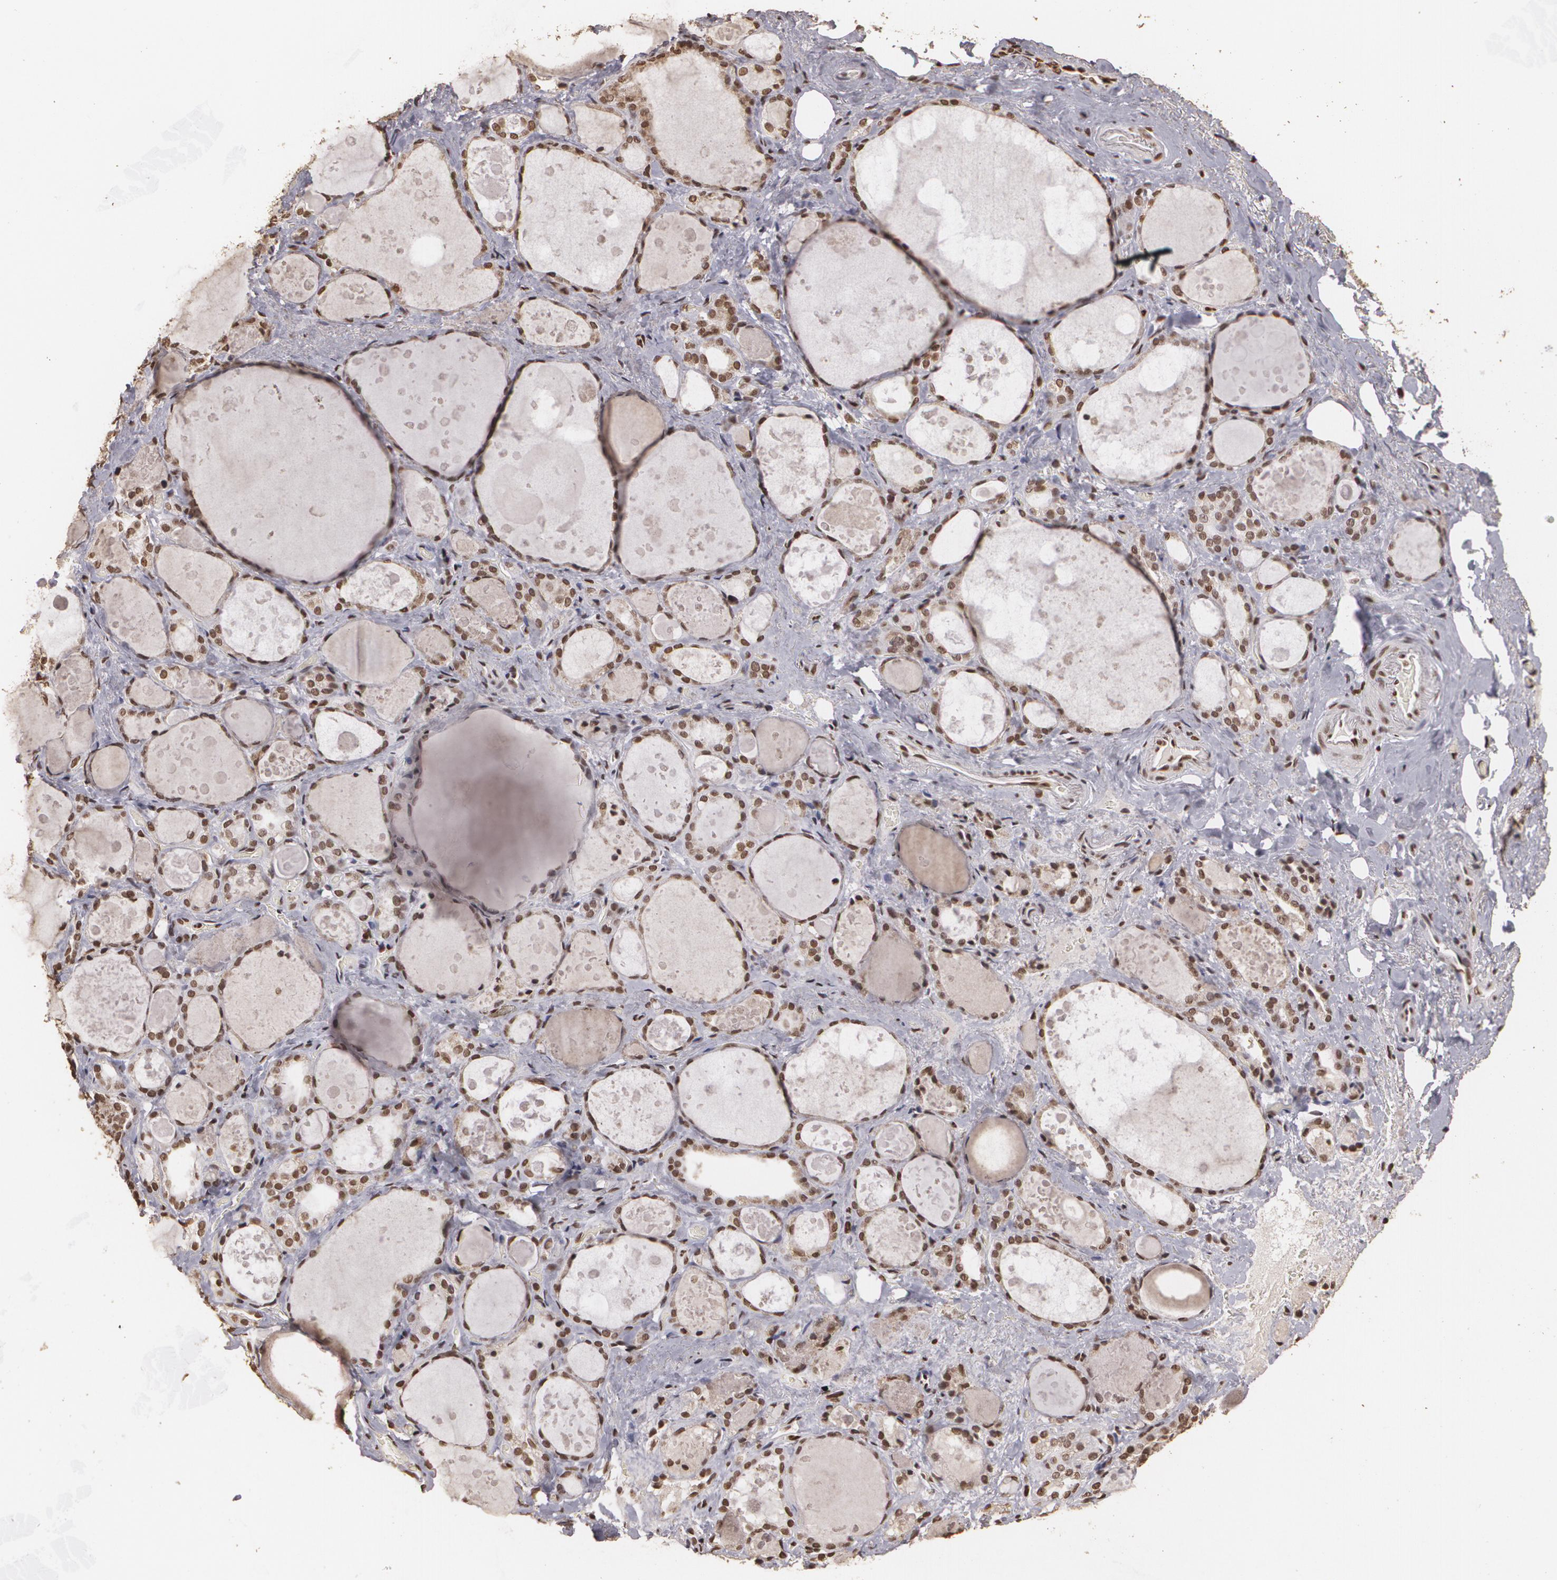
{"staining": {"intensity": "strong", "quantity": ">75%", "location": "nuclear"}, "tissue": "thyroid gland", "cell_type": "Glandular cells", "image_type": "normal", "snomed": [{"axis": "morphology", "description": "Normal tissue, NOS"}, {"axis": "topography", "description": "Thyroid gland"}], "caption": "Immunohistochemical staining of normal human thyroid gland shows >75% levels of strong nuclear protein positivity in about >75% of glandular cells. (Stains: DAB in brown, nuclei in blue, Microscopy: brightfield microscopy at high magnification).", "gene": "RCOR1", "patient": {"sex": "female", "age": 75}}